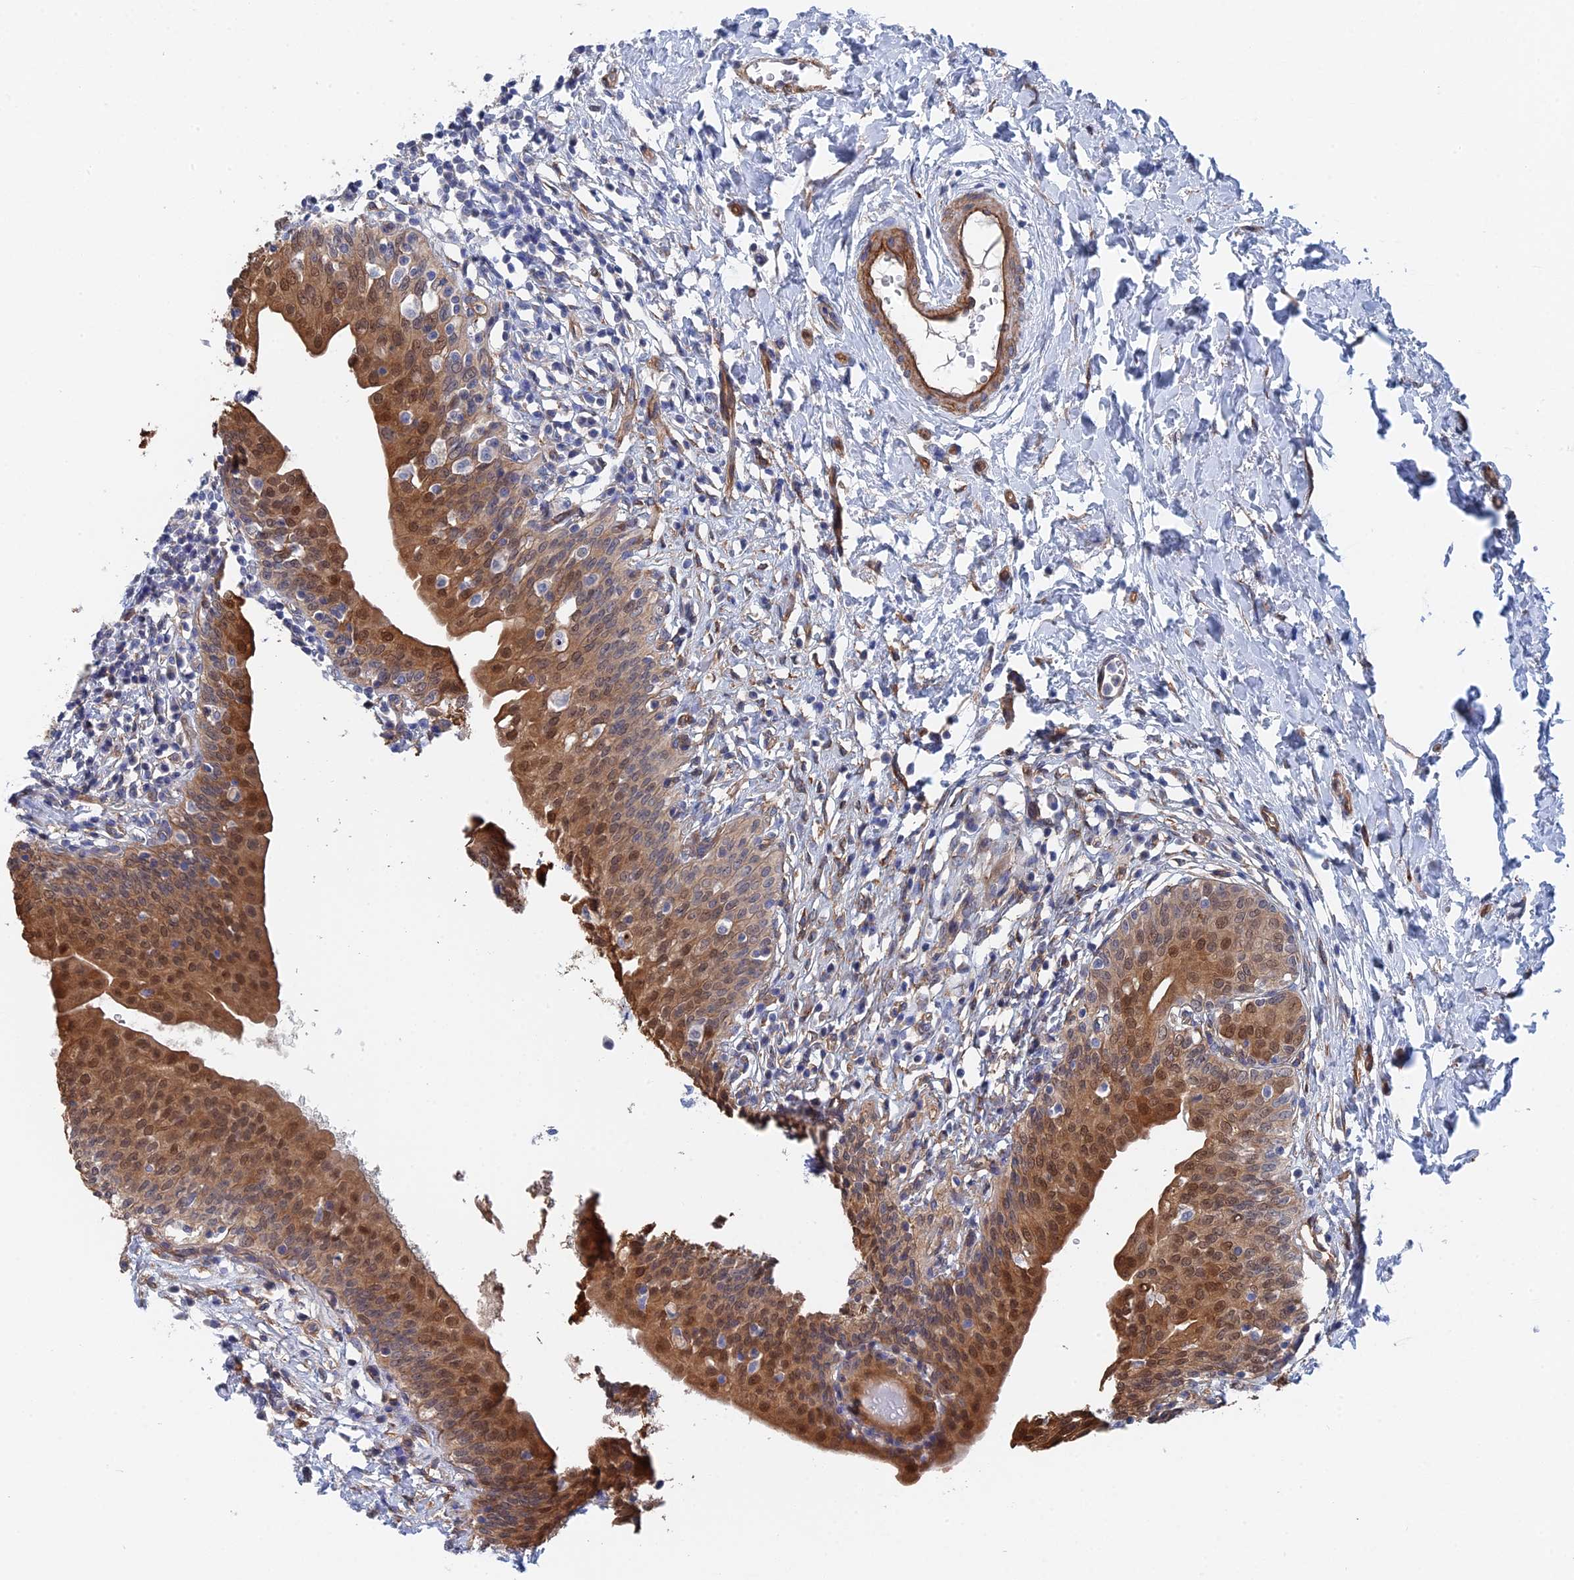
{"staining": {"intensity": "moderate", "quantity": ">75%", "location": "cytoplasmic/membranous,nuclear"}, "tissue": "urinary bladder", "cell_type": "Urothelial cells", "image_type": "normal", "snomed": [{"axis": "morphology", "description": "Normal tissue, NOS"}, {"axis": "topography", "description": "Urinary bladder"}], "caption": "Immunohistochemical staining of benign human urinary bladder demonstrates medium levels of moderate cytoplasmic/membranous,nuclear expression in approximately >75% of urothelial cells. Nuclei are stained in blue.", "gene": "MTHFSD", "patient": {"sex": "male", "age": 83}}